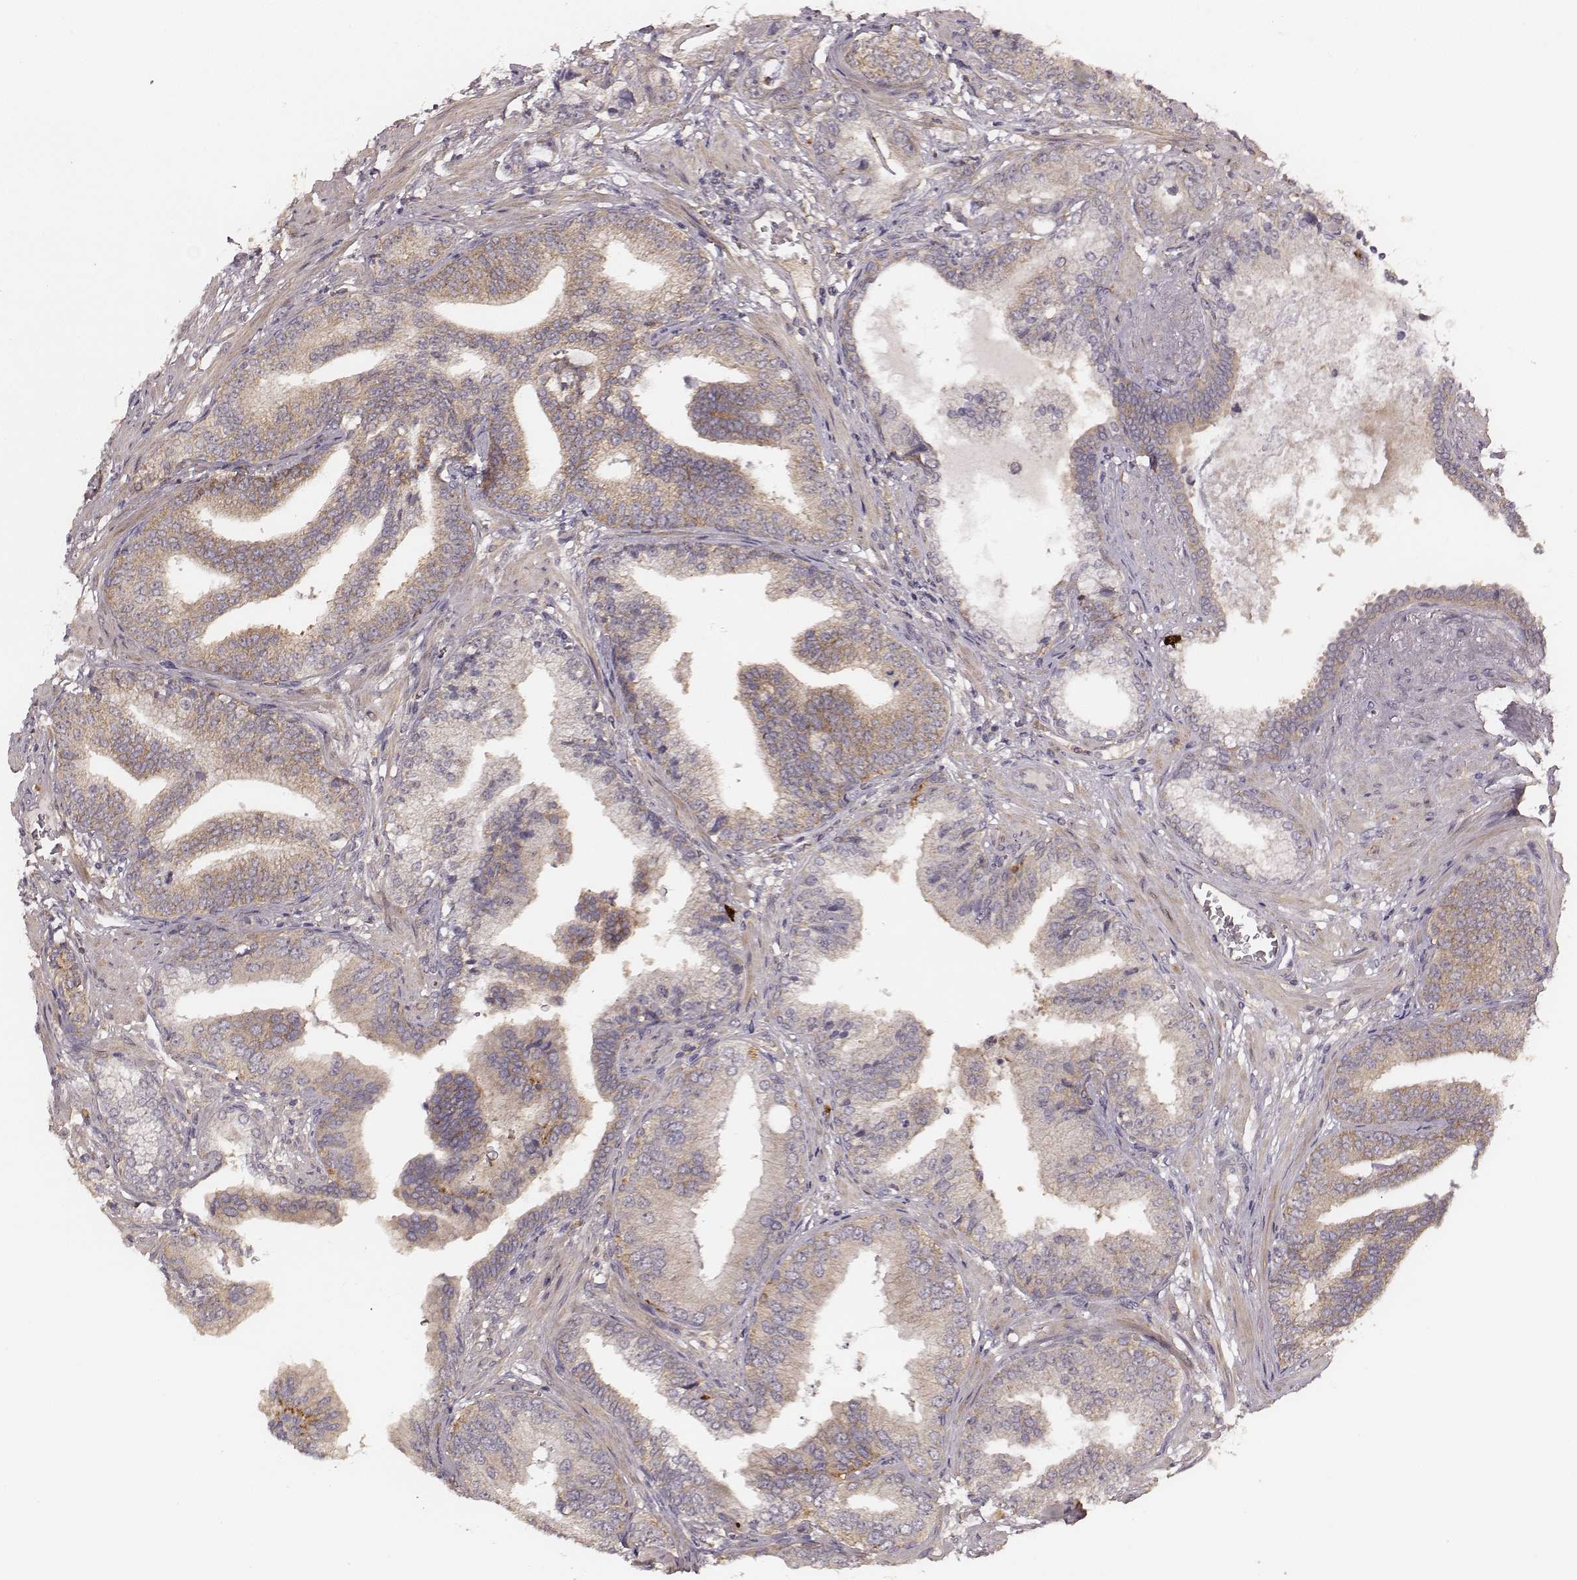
{"staining": {"intensity": "weak", "quantity": "25%-75%", "location": "cytoplasmic/membranous"}, "tissue": "prostate cancer", "cell_type": "Tumor cells", "image_type": "cancer", "snomed": [{"axis": "morphology", "description": "Adenocarcinoma, NOS"}, {"axis": "topography", "description": "Prostate"}], "caption": "Protein expression analysis of prostate cancer shows weak cytoplasmic/membranous staining in approximately 25%-75% of tumor cells. The staining was performed using DAB to visualize the protein expression in brown, while the nuclei were stained in blue with hematoxylin (Magnification: 20x).", "gene": "VPS26A", "patient": {"sex": "male", "age": 64}}